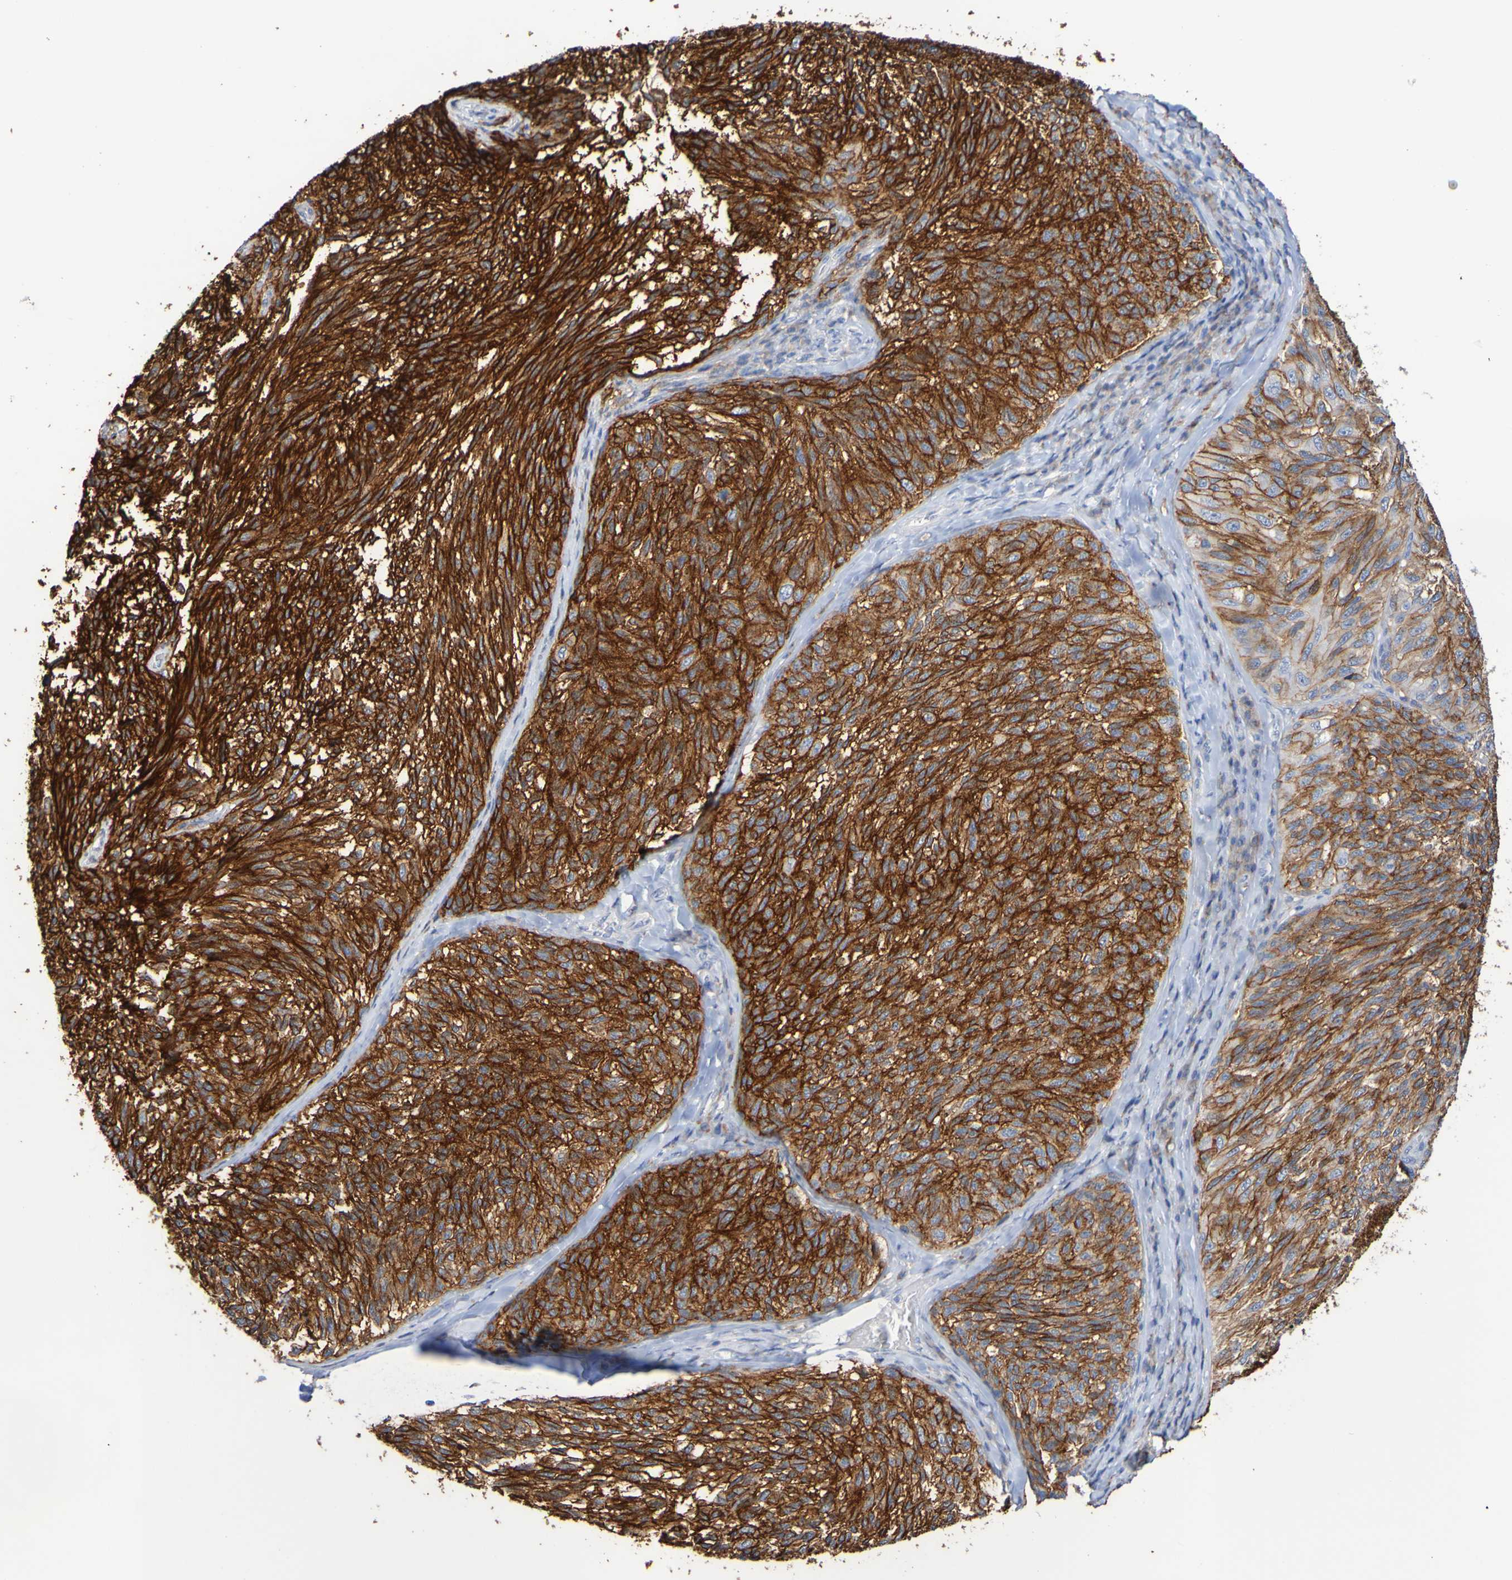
{"staining": {"intensity": "strong", "quantity": ">75%", "location": "cytoplasmic/membranous"}, "tissue": "melanoma", "cell_type": "Tumor cells", "image_type": "cancer", "snomed": [{"axis": "morphology", "description": "Malignant melanoma, NOS"}, {"axis": "topography", "description": "Skin"}], "caption": "Protein expression analysis of melanoma shows strong cytoplasmic/membranous staining in approximately >75% of tumor cells. (brown staining indicates protein expression, while blue staining denotes nuclei).", "gene": "SLC3A2", "patient": {"sex": "female", "age": 73}}